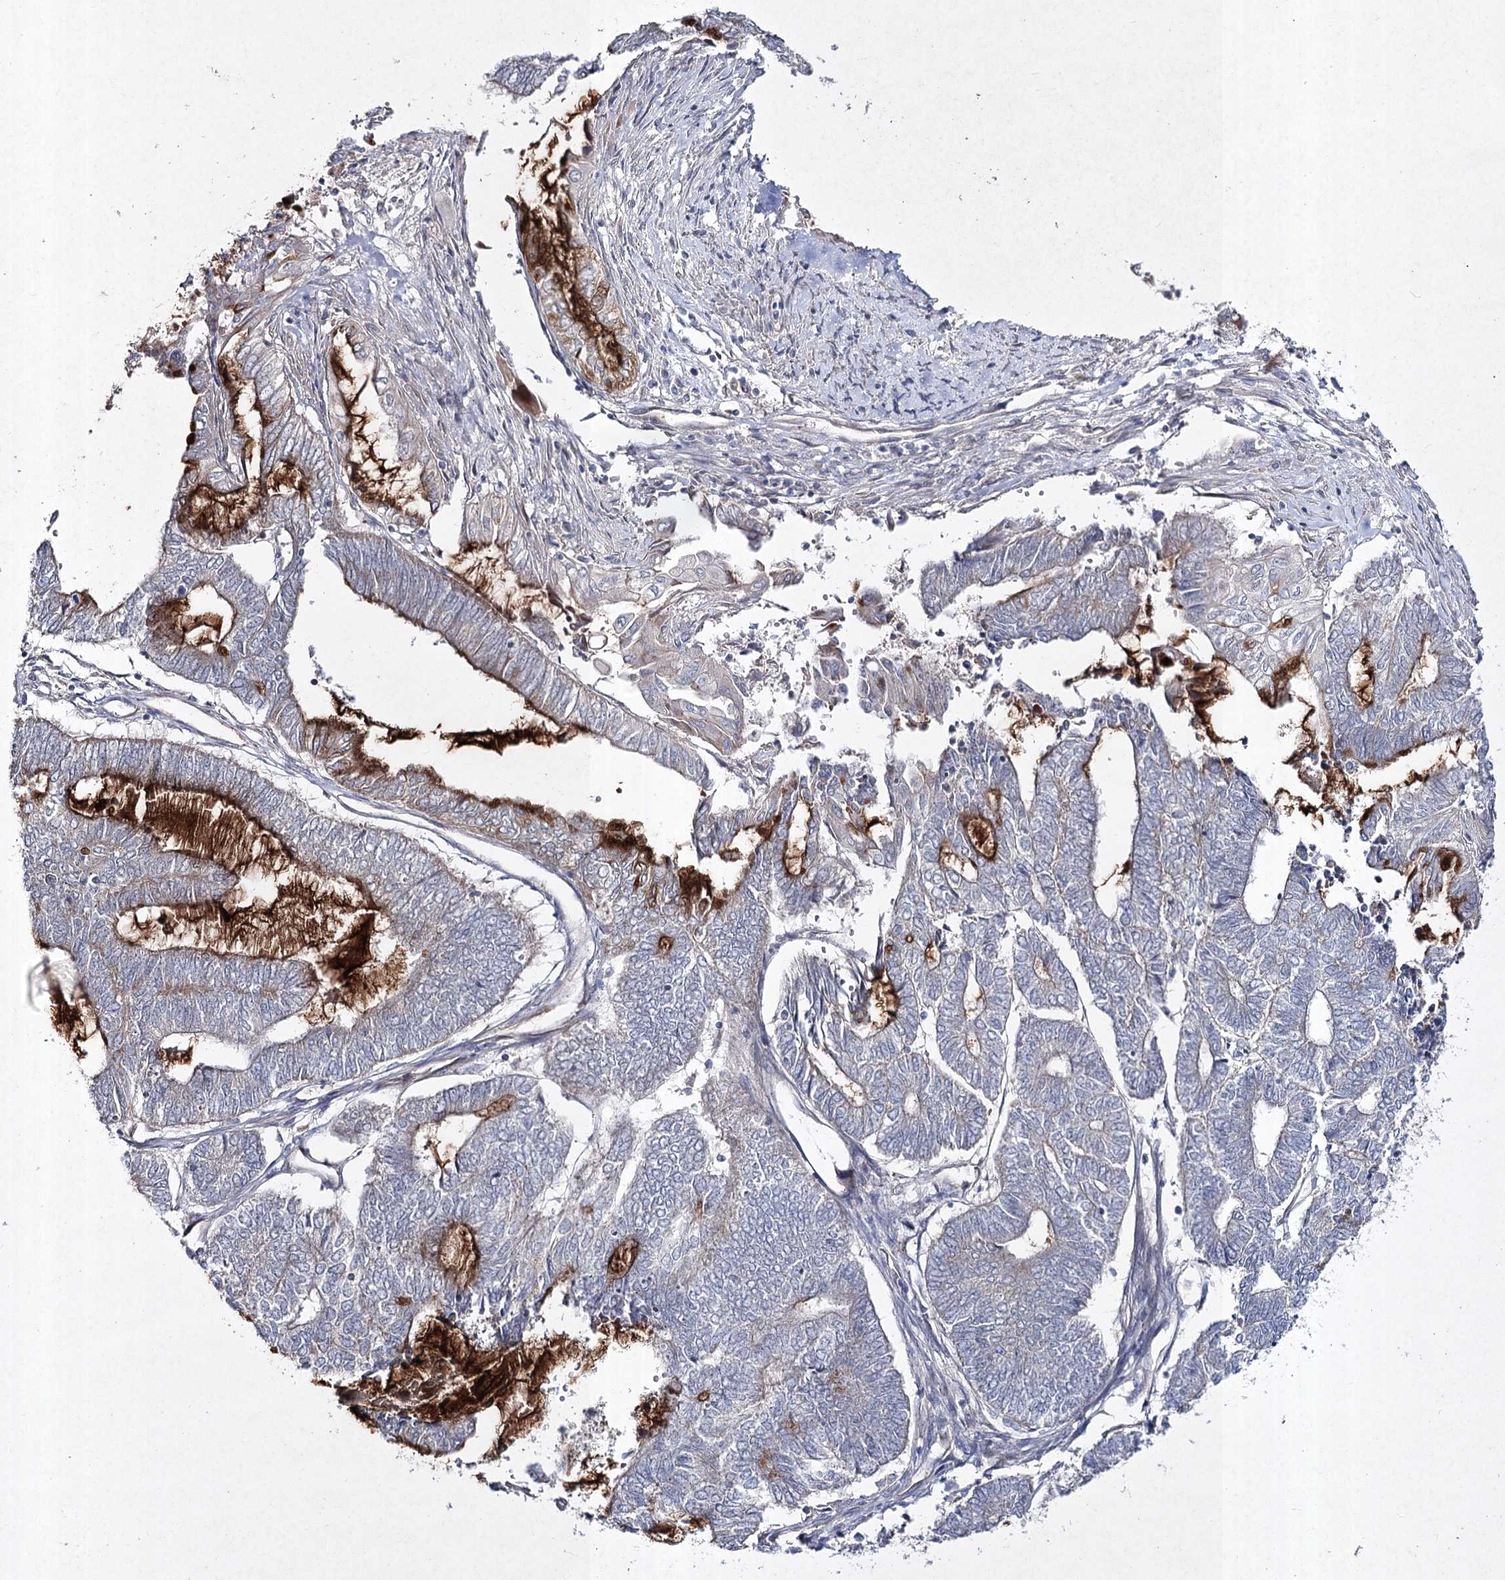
{"staining": {"intensity": "moderate", "quantity": "<25%", "location": "cytoplasmic/membranous"}, "tissue": "endometrial cancer", "cell_type": "Tumor cells", "image_type": "cancer", "snomed": [{"axis": "morphology", "description": "Adenocarcinoma, NOS"}, {"axis": "topography", "description": "Uterus"}, {"axis": "topography", "description": "Endometrium"}], "caption": "The photomicrograph displays a brown stain indicating the presence of a protein in the cytoplasmic/membranous of tumor cells in endometrial adenocarcinoma.", "gene": "FANCL", "patient": {"sex": "female", "age": 70}}